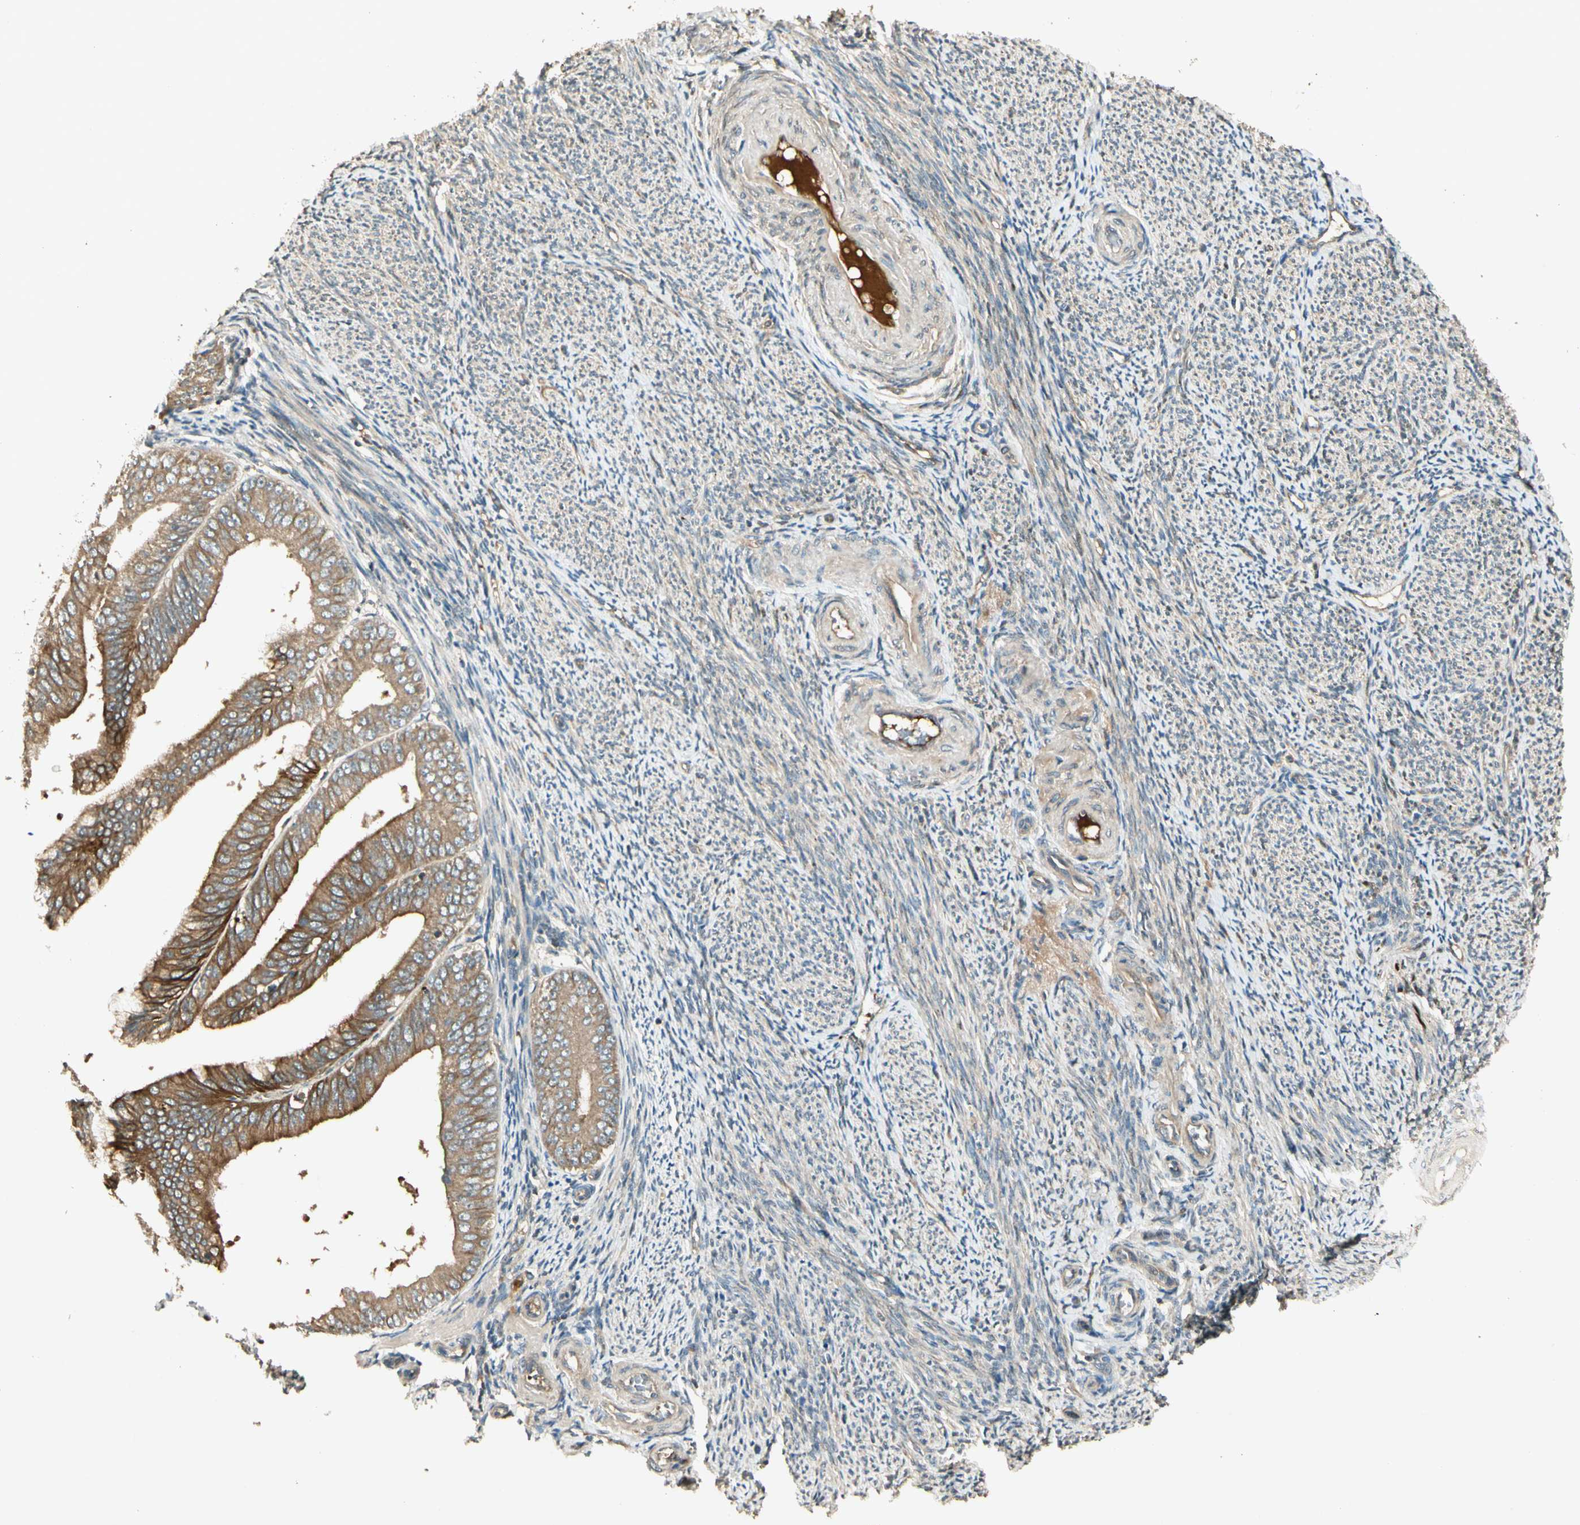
{"staining": {"intensity": "moderate", "quantity": ">75%", "location": "cytoplasmic/membranous"}, "tissue": "endometrial cancer", "cell_type": "Tumor cells", "image_type": "cancer", "snomed": [{"axis": "morphology", "description": "Adenocarcinoma, NOS"}, {"axis": "topography", "description": "Endometrium"}], "caption": "This histopathology image demonstrates endometrial adenocarcinoma stained with immunohistochemistry (IHC) to label a protein in brown. The cytoplasmic/membranous of tumor cells show moderate positivity for the protein. Nuclei are counter-stained blue.", "gene": "PFDN5", "patient": {"sex": "female", "age": 63}}